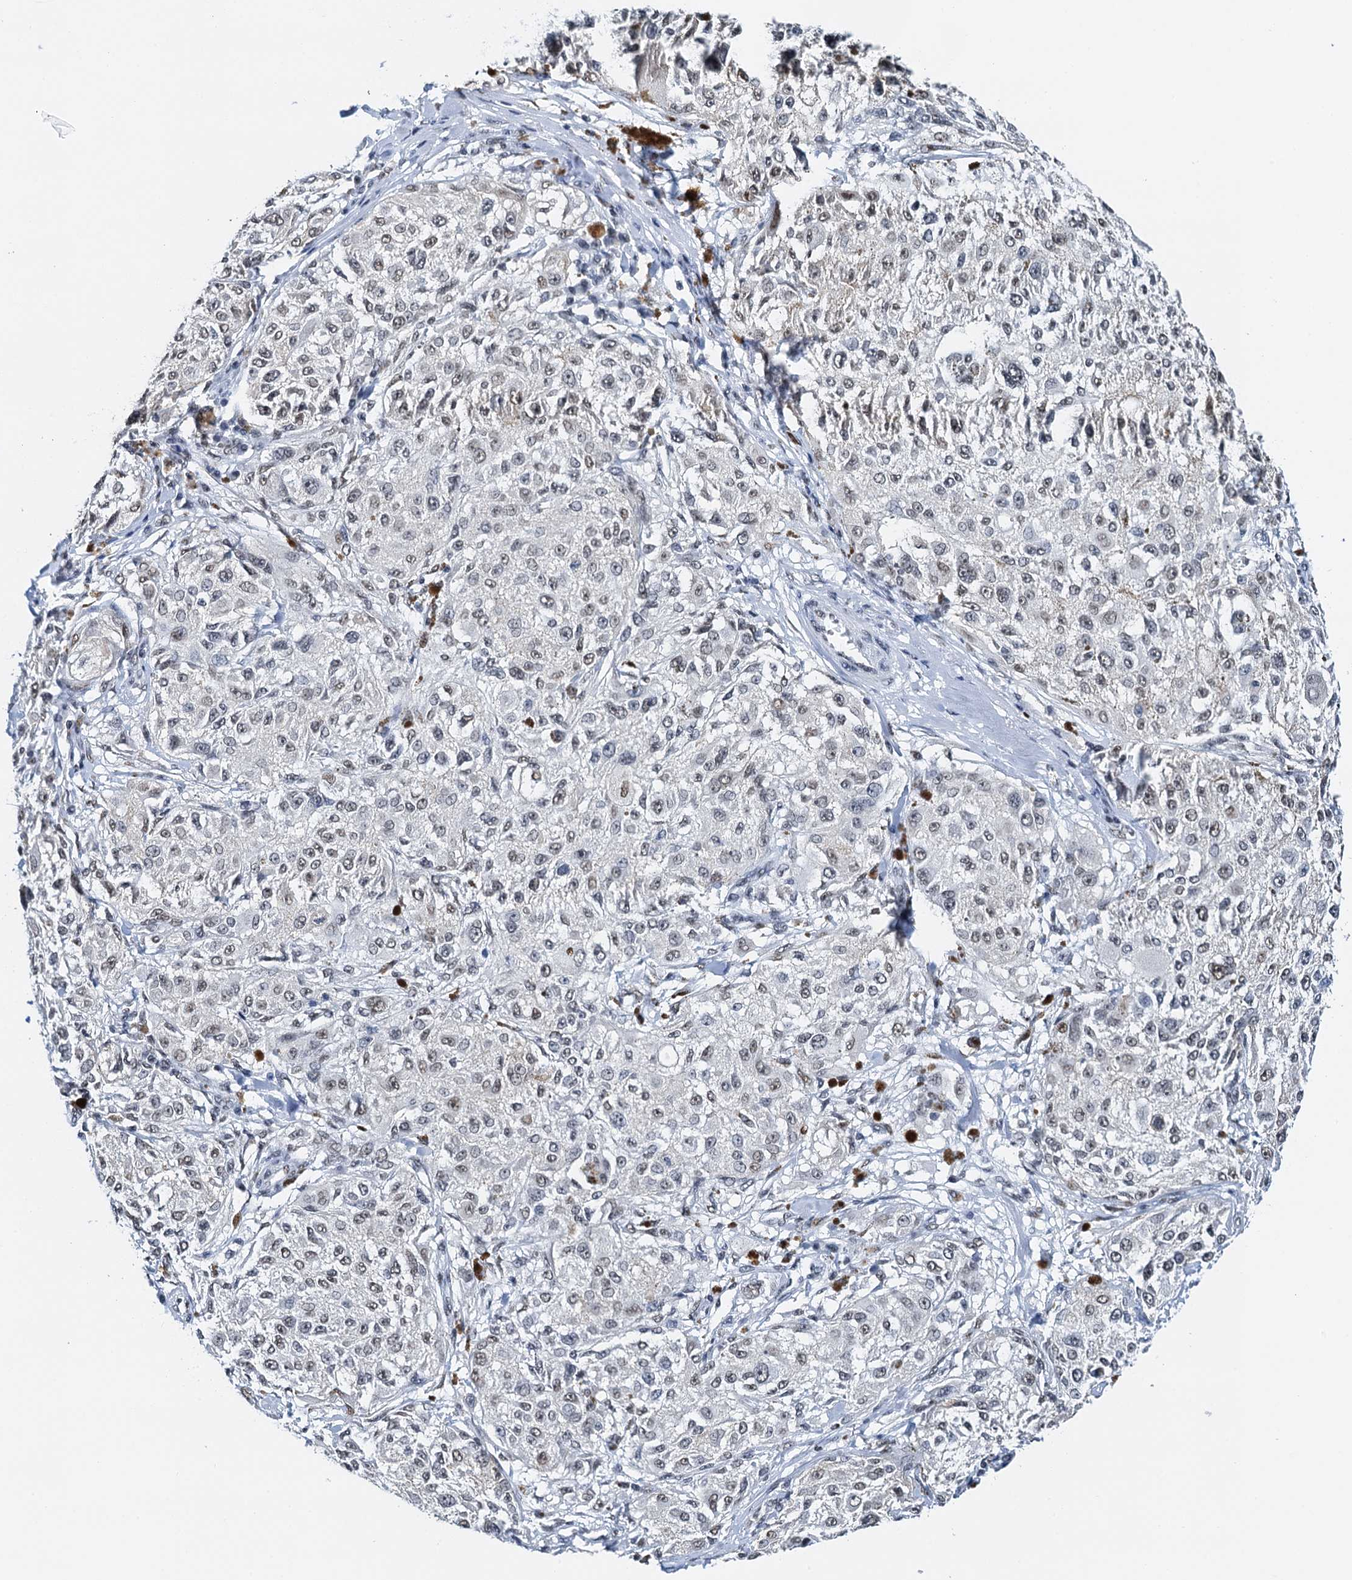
{"staining": {"intensity": "weak", "quantity": ">75%", "location": "nuclear"}, "tissue": "melanoma", "cell_type": "Tumor cells", "image_type": "cancer", "snomed": [{"axis": "morphology", "description": "Necrosis, NOS"}, {"axis": "morphology", "description": "Malignant melanoma, NOS"}, {"axis": "topography", "description": "Skin"}], "caption": "This image demonstrates malignant melanoma stained with IHC to label a protein in brown. The nuclear of tumor cells show weak positivity for the protein. Nuclei are counter-stained blue.", "gene": "SLTM", "patient": {"sex": "female", "age": 87}}